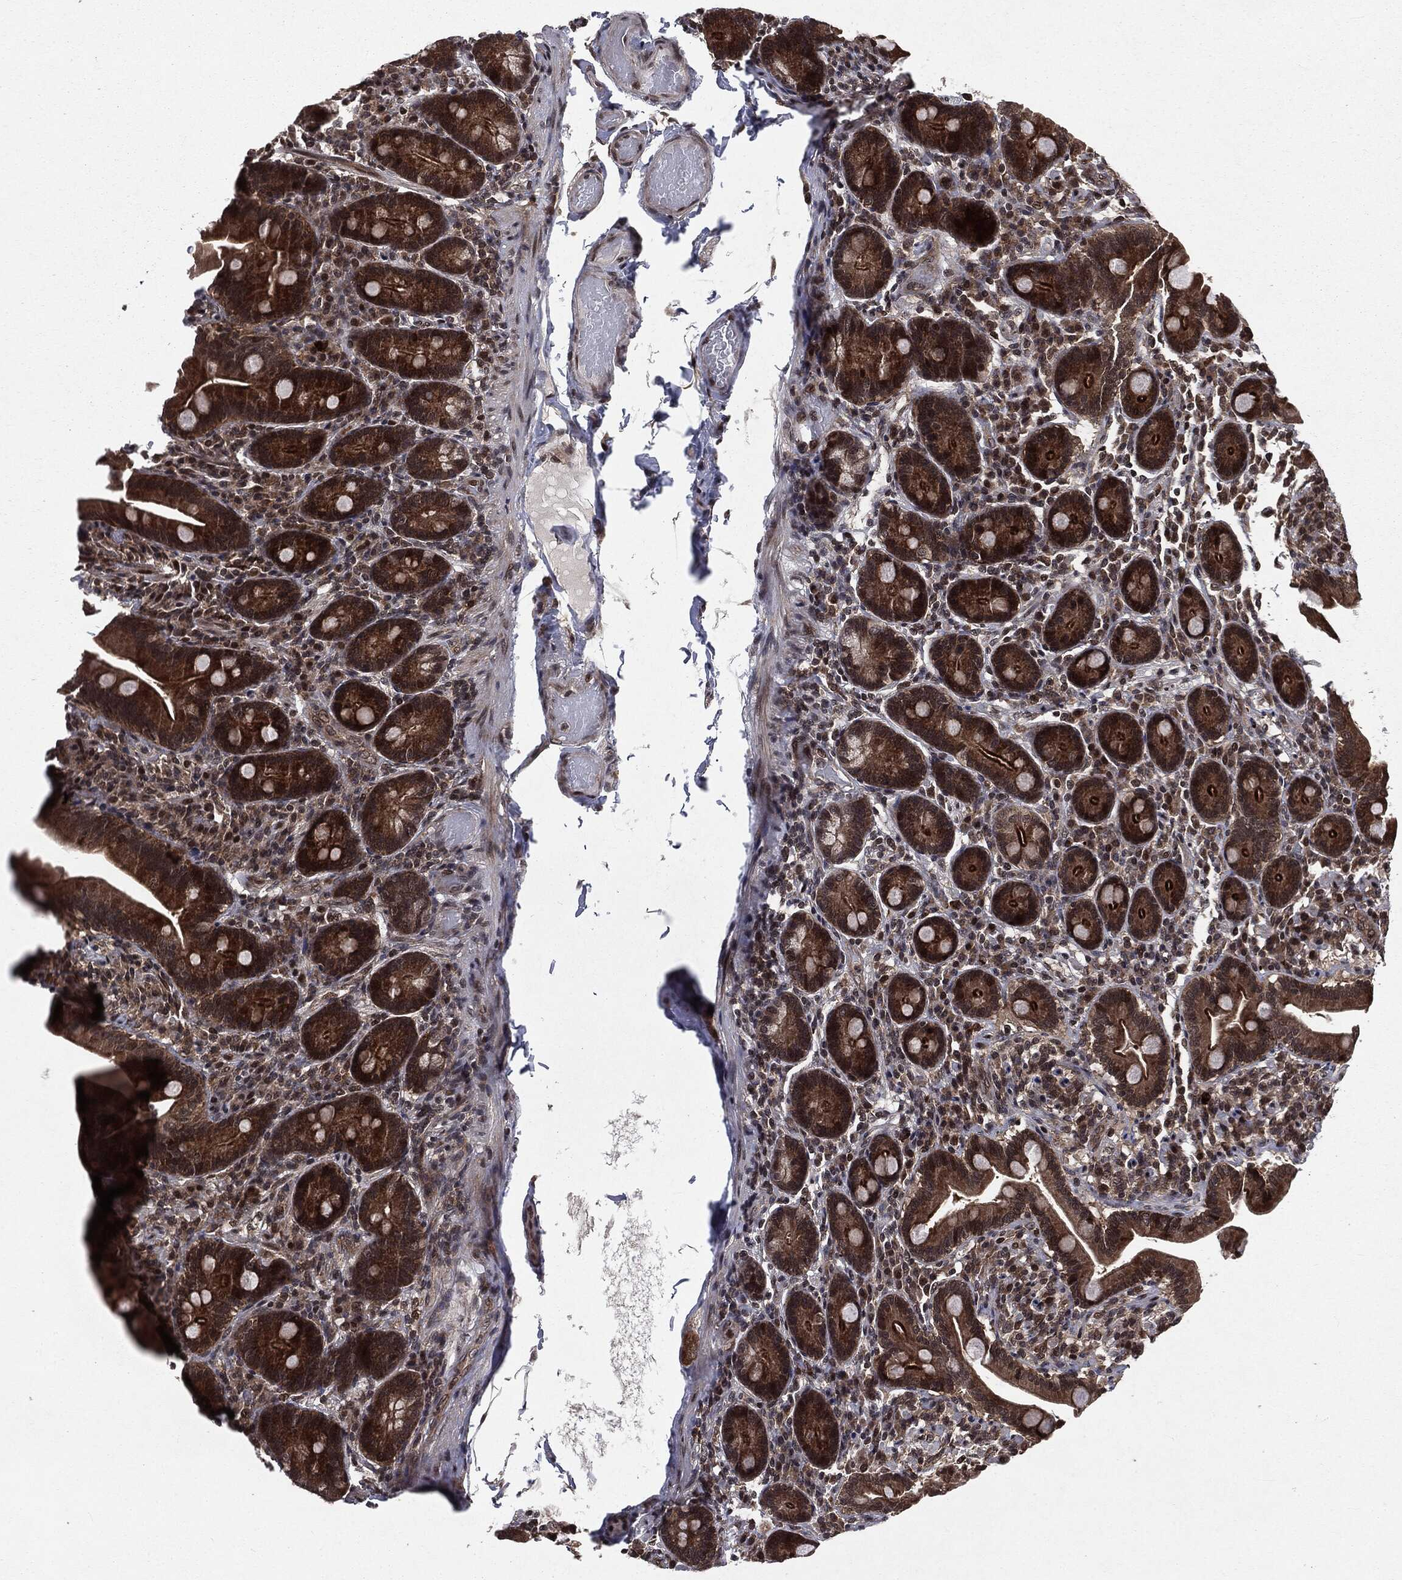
{"staining": {"intensity": "strong", "quantity": "25%-75%", "location": "cytoplasmic/membranous"}, "tissue": "small intestine", "cell_type": "Glandular cells", "image_type": "normal", "snomed": [{"axis": "morphology", "description": "Normal tissue, NOS"}, {"axis": "topography", "description": "Small intestine"}], "caption": "Glandular cells display strong cytoplasmic/membranous expression in approximately 25%-75% of cells in unremarkable small intestine. (DAB (3,3'-diaminobenzidine) IHC, brown staining for protein, blue staining for nuclei).", "gene": "STAU2", "patient": {"sex": "male", "age": 66}}